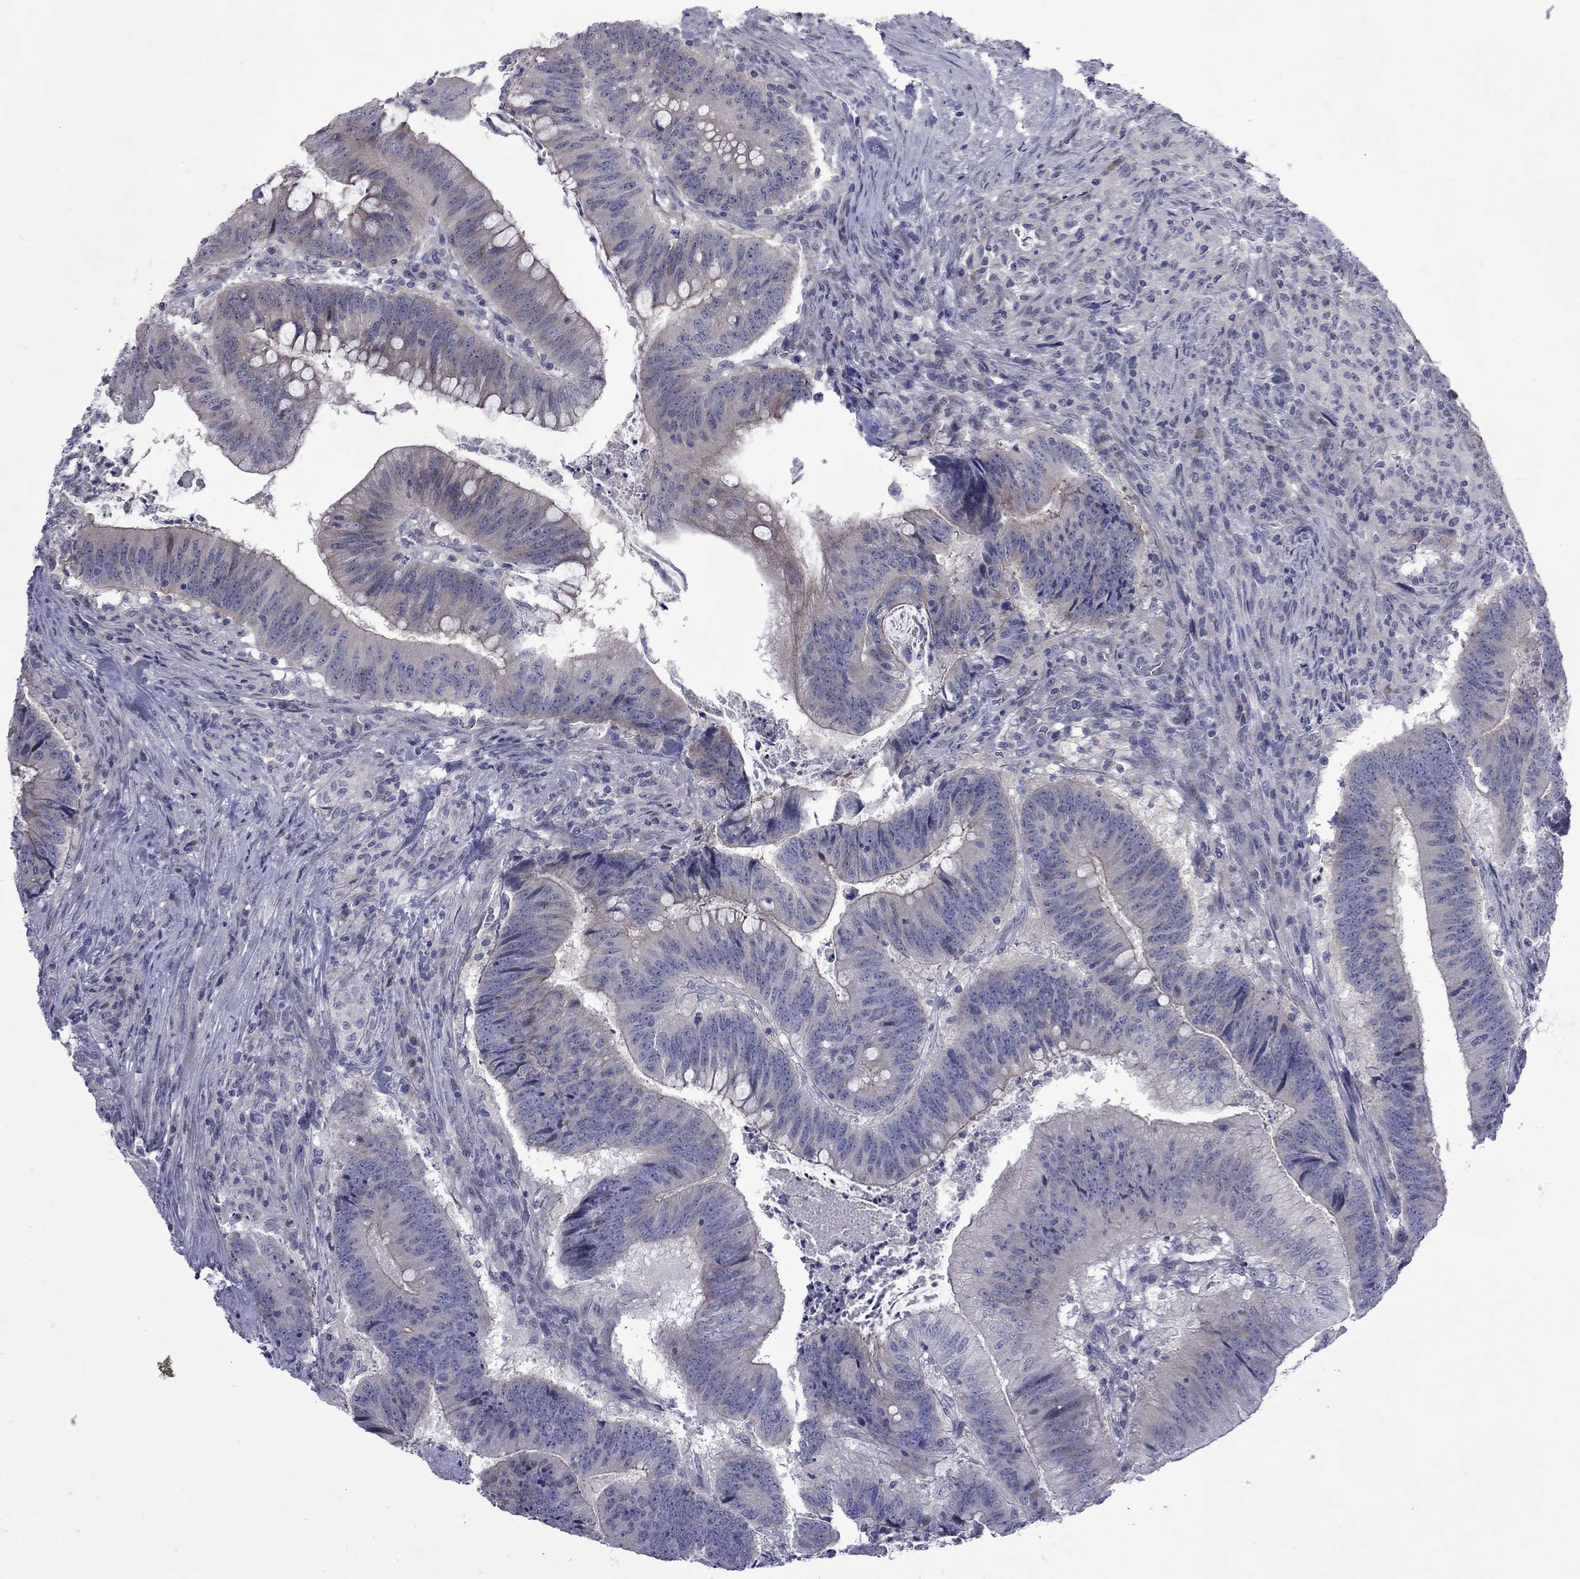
{"staining": {"intensity": "moderate", "quantity": "<25%", "location": "cytoplasmic/membranous"}, "tissue": "colorectal cancer", "cell_type": "Tumor cells", "image_type": "cancer", "snomed": [{"axis": "morphology", "description": "Adenocarcinoma, NOS"}, {"axis": "topography", "description": "Colon"}], "caption": "This is a photomicrograph of immunohistochemistry staining of colorectal cancer, which shows moderate expression in the cytoplasmic/membranous of tumor cells.", "gene": "NRARP", "patient": {"sex": "female", "age": 87}}